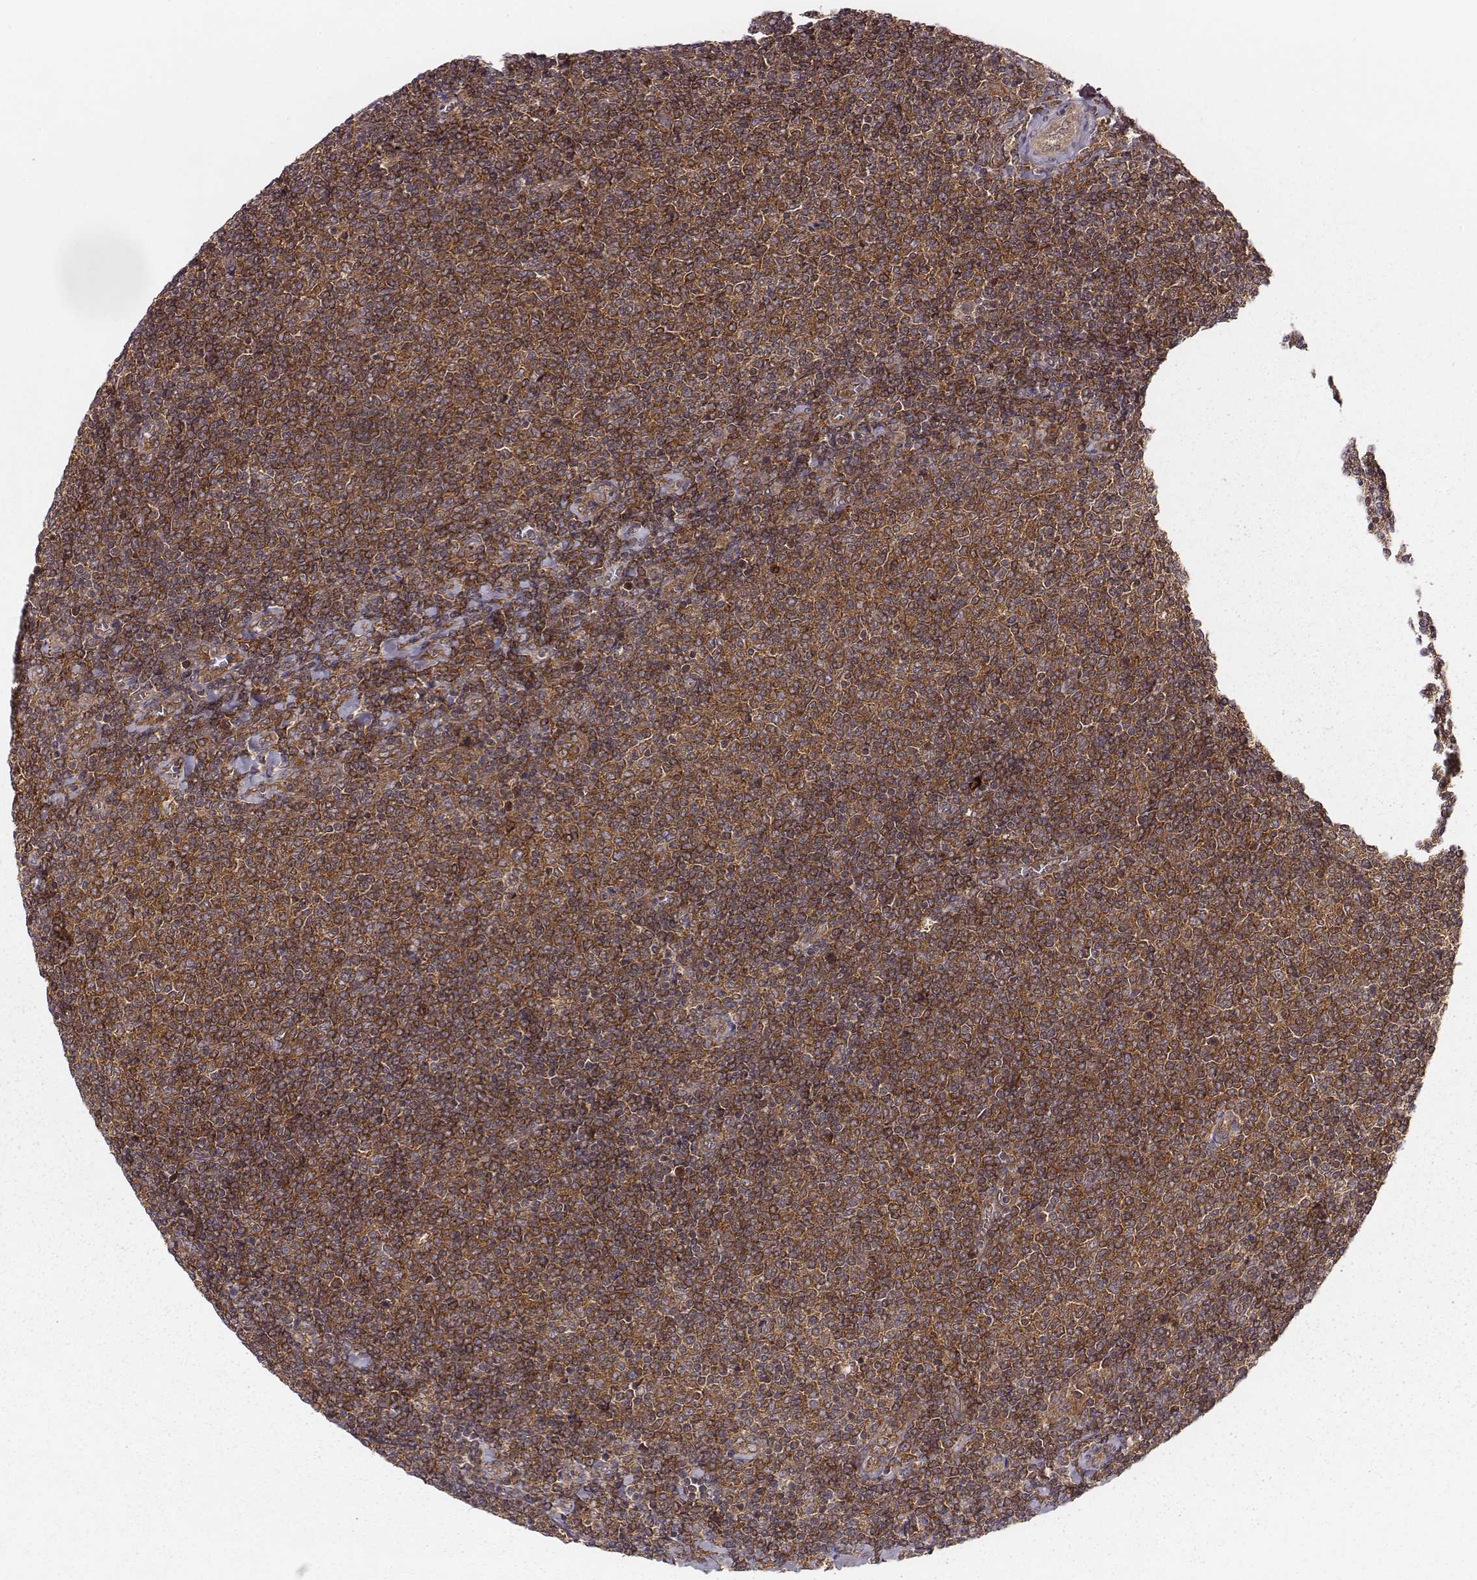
{"staining": {"intensity": "strong", "quantity": ">75%", "location": "cytoplasmic/membranous"}, "tissue": "lymphoma", "cell_type": "Tumor cells", "image_type": "cancer", "snomed": [{"axis": "morphology", "description": "Malignant lymphoma, non-Hodgkin's type, Low grade"}, {"axis": "topography", "description": "Lymph node"}], "caption": "Low-grade malignant lymphoma, non-Hodgkin's type stained with a brown dye shows strong cytoplasmic/membranous positive staining in approximately >75% of tumor cells.", "gene": "VPS26A", "patient": {"sex": "male", "age": 52}}